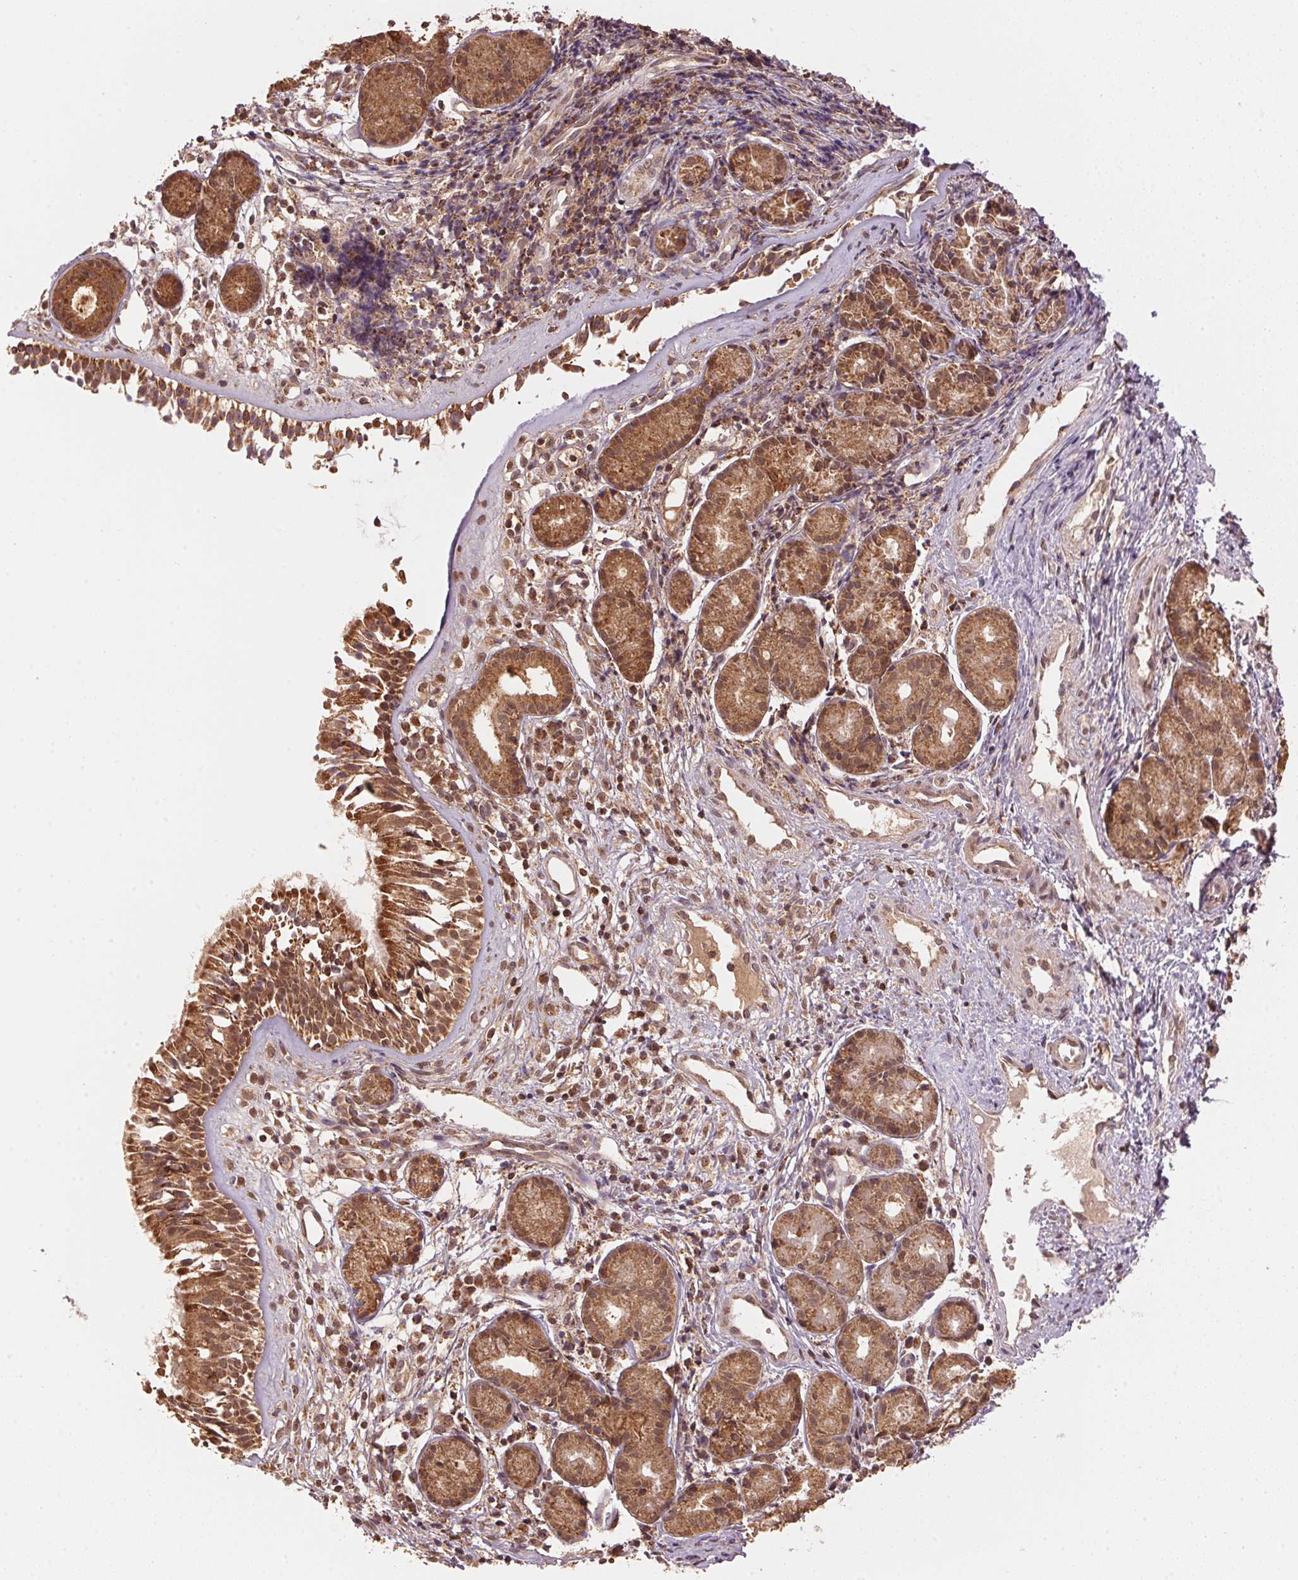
{"staining": {"intensity": "strong", "quantity": ">75%", "location": "cytoplasmic/membranous"}, "tissue": "nasopharynx", "cell_type": "Respiratory epithelial cells", "image_type": "normal", "snomed": [{"axis": "morphology", "description": "Normal tissue, NOS"}, {"axis": "topography", "description": "Nasopharynx"}], "caption": "Protein staining of benign nasopharynx demonstrates strong cytoplasmic/membranous staining in about >75% of respiratory epithelial cells.", "gene": "ARHGAP6", "patient": {"sex": "male", "age": 58}}